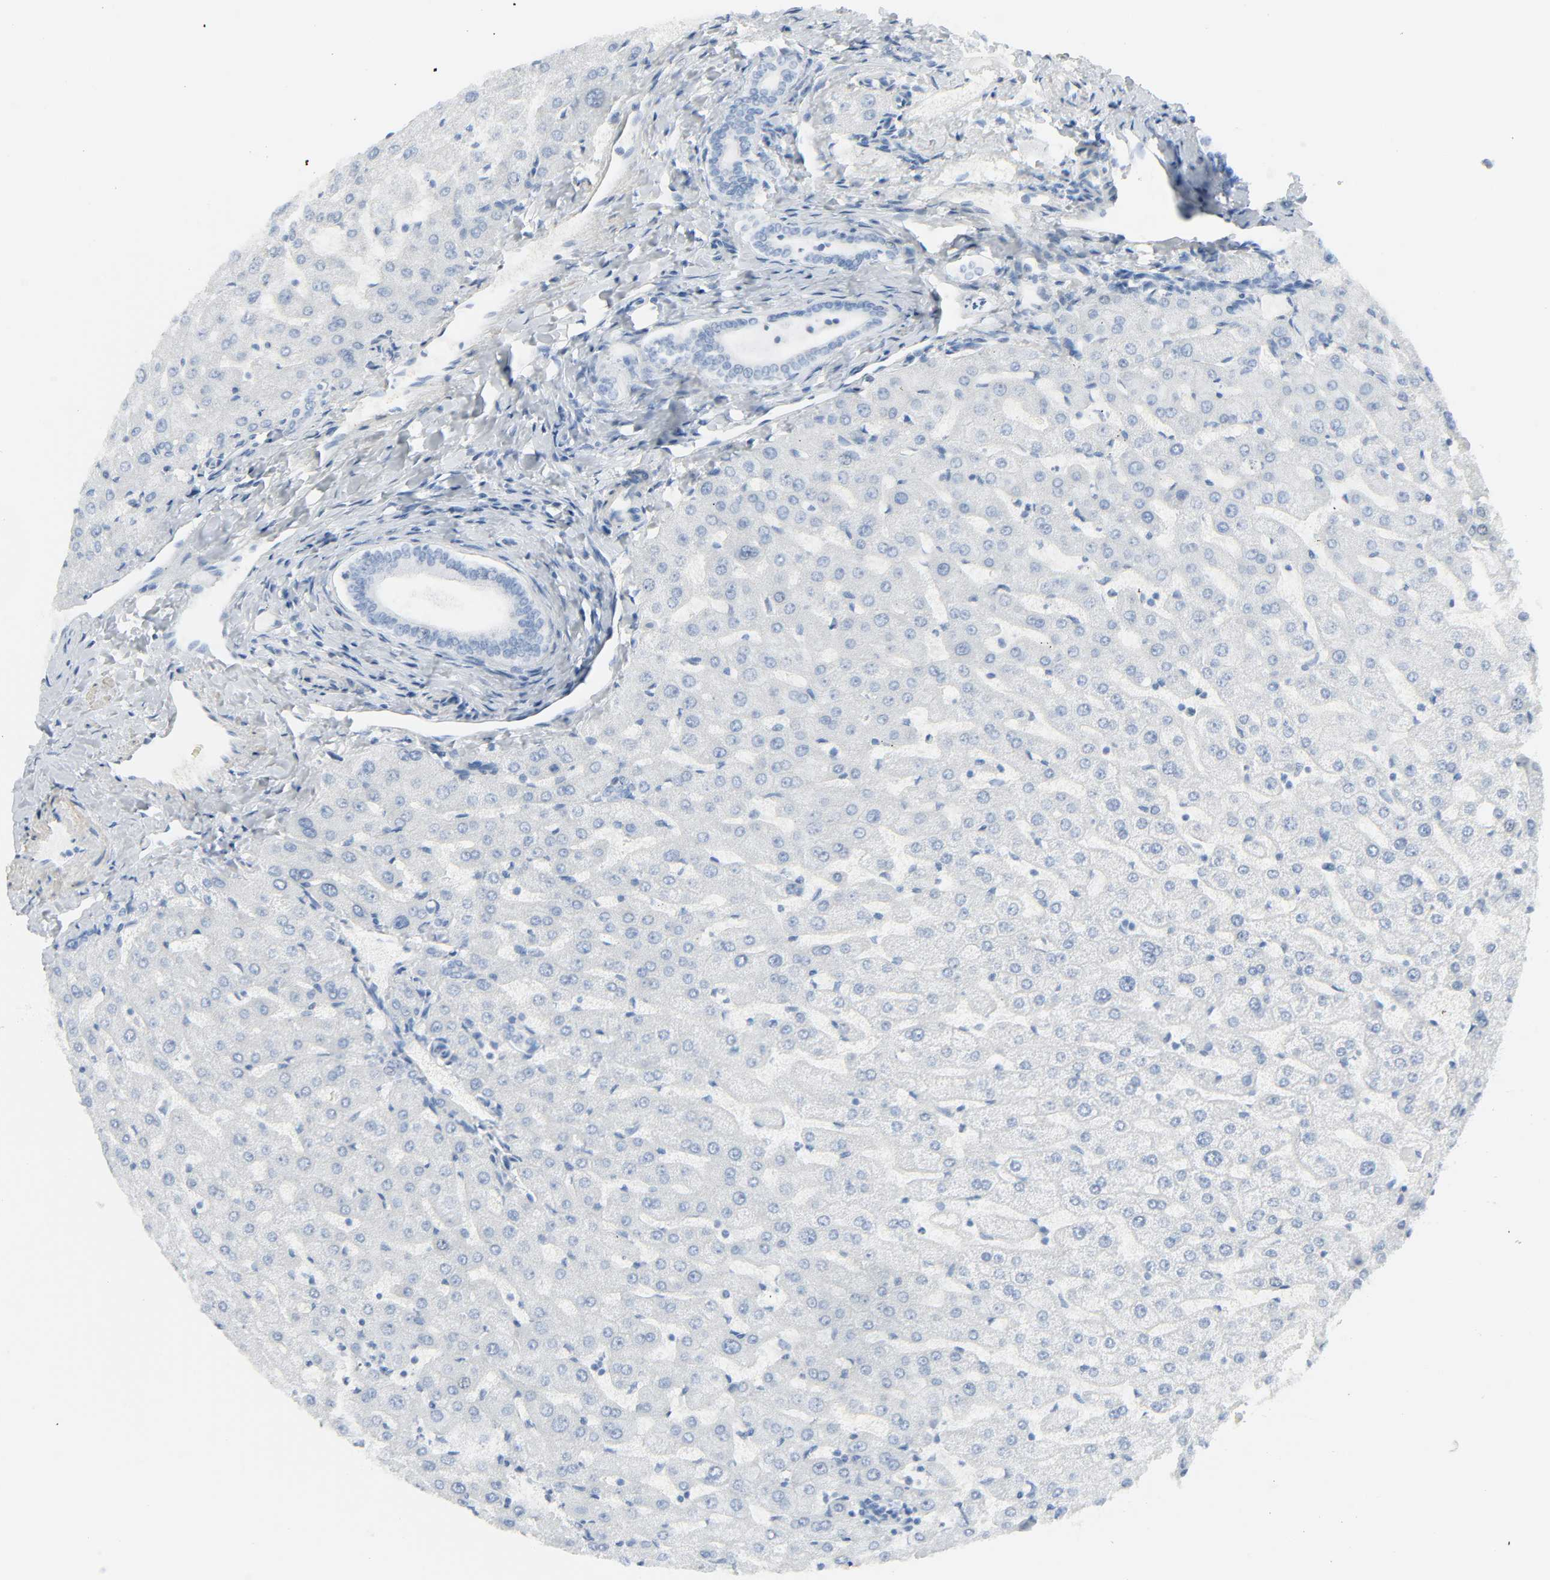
{"staining": {"intensity": "negative", "quantity": "none", "location": "none"}, "tissue": "liver", "cell_type": "Cholangiocytes", "image_type": "normal", "snomed": [{"axis": "morphology", "description": "Normal tissue, NOS"}, {"axis": "morphology", "description": "Fibrosis, NOS"}, {"axis": "topography", "description": "Liver"}], "caption": "DAB (3,3'-diaminobenzidine) immunohistochemical staining of benign liver reveals no significant positivity in cholangiocytes. (DAB (3,3'-diaminobenzidine) immunohistochemistry (IHC), high magnification).", "gene": "ZBTB16", "patient": {"sex": "female", "age": 29}}